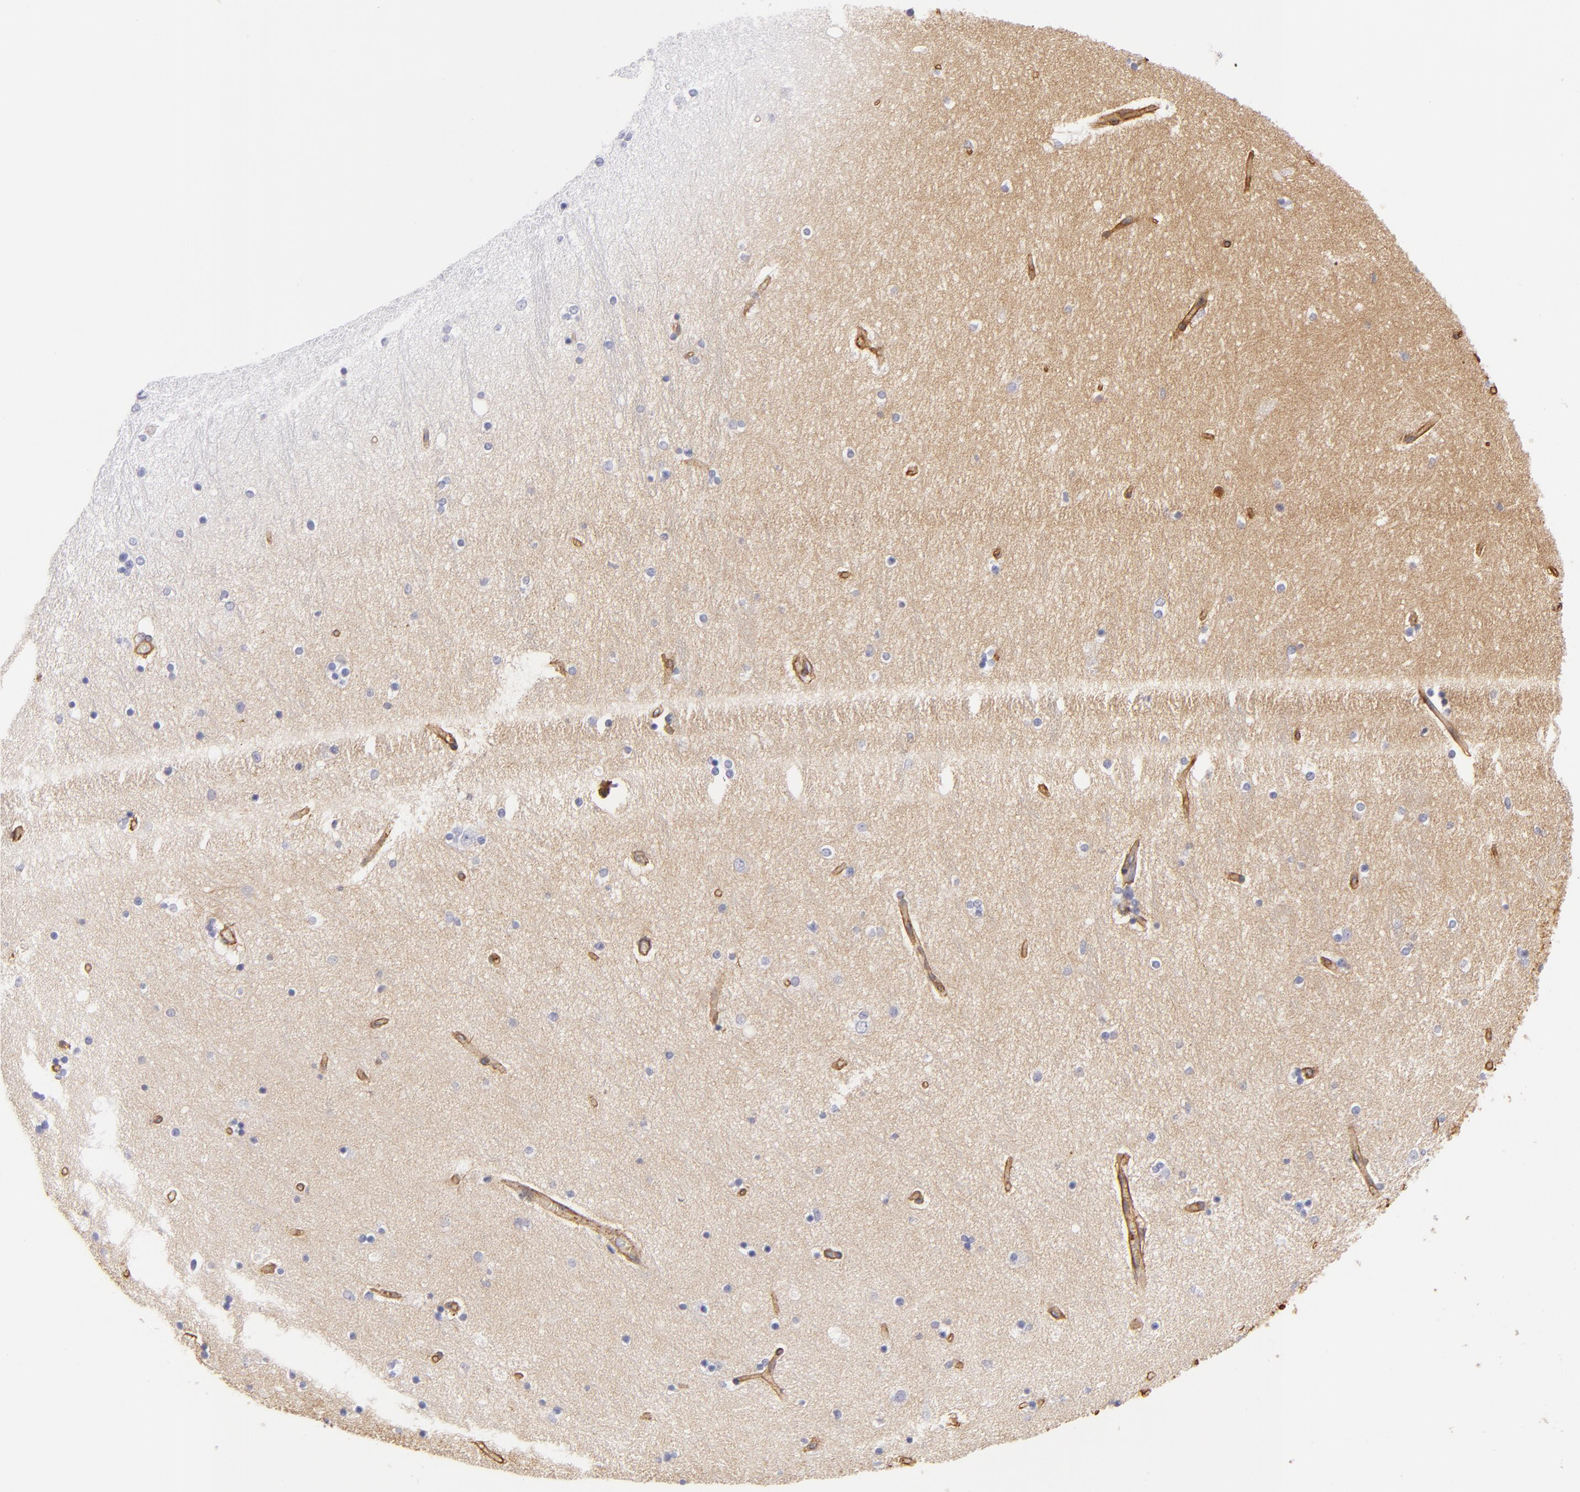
{"staining": {"intensity": "negative", "quantity": "none", "location": "none"}, "tissue": "hippocampus", "cell_type": "Glial cells", "image_type": "normal", "snomed": [{"axis": "morphology", "description": "Normal tissue, NOS"}, {"axis": "topography", "description": "Hippocampus"}], "caption": "High magnification brightfield microscopy of normal hippocampus stained with DAB (3,3'-diaminobenzidine) (brown) and counterstained with hematoxylin (blue): glial cells show no significant staining. (DAB (3,3'-diaminobenzidine) IHC, high magnification).", "gene": "CD151", "patient": {"sex": "female", "age": 54}}